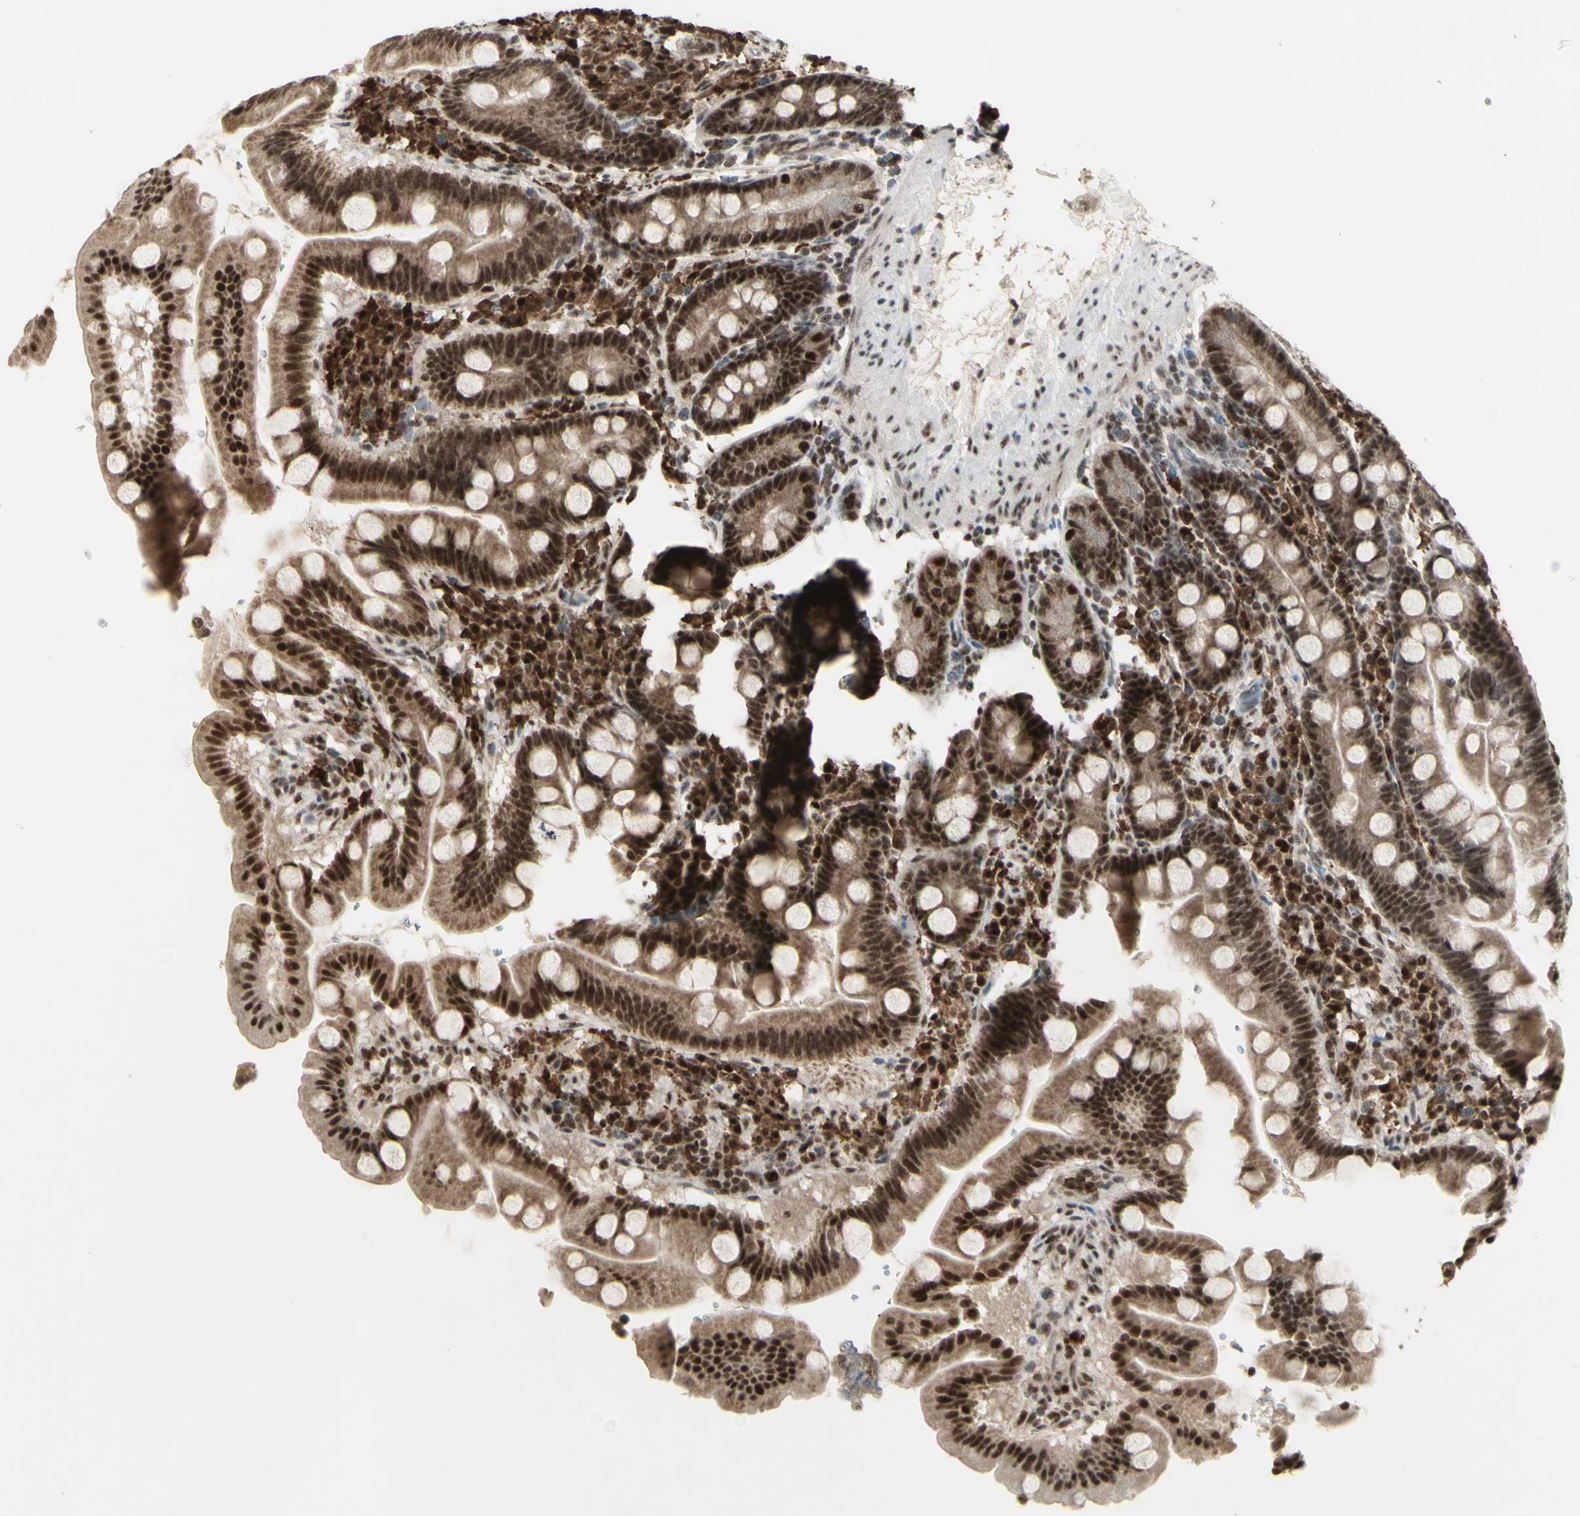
{"staining": {"intensity": "moderate", "quantity": ">75%", "location": "nuclear"}, "tissue": "duodenum", "cell_type": "Glandular cells", "image_type": "normal", "snomed": [{"axis": "morphology", "description": "Normal tissue, NOS"}, {"axis": "topography", "description": "Duodenum"}], "caption": "Immunohistochemical staining of normal duodenum demonstrates medium levels of moderate nuclear staining in approximately >75% of glandular cells.", "gene": "CCNT1", "patient": {"sex": "male", "age": 50}}